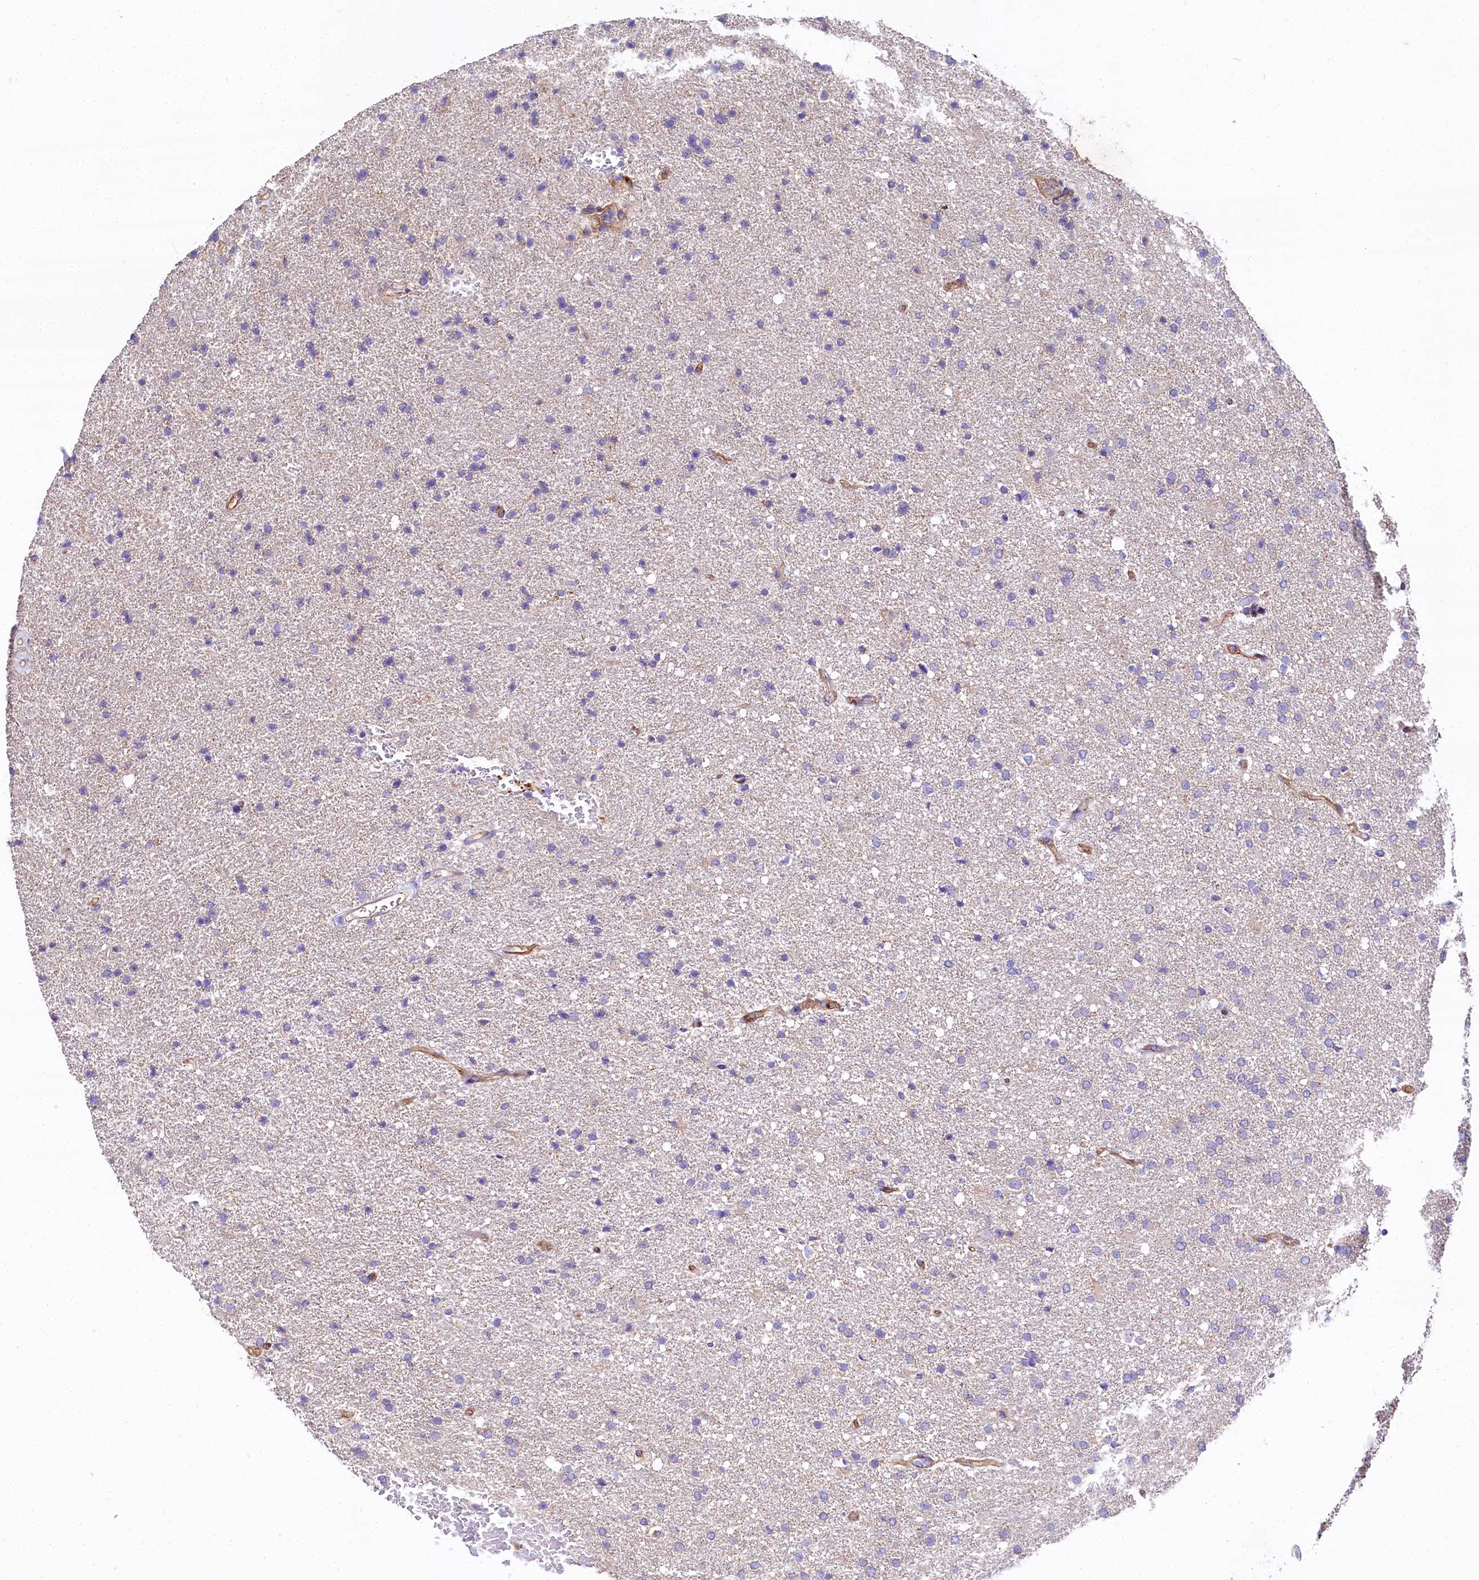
{"staining": {"intensity": "negative", "quantity": "none", "location": "none"}, "tissue": "glioma", "cell_type": "Tumor cells", "image_type": "cancer", "snomed": [{"axis": "morphology", "description": "Glioma, malignant, High grade"}, {"axis": "topography", "description": "Brain"}], "caption": "Image shows no protein positivity in tumor cells of glioma tissue.", "gene": "FCHSD2", "patient": {"sex": "male", "age": 72}}